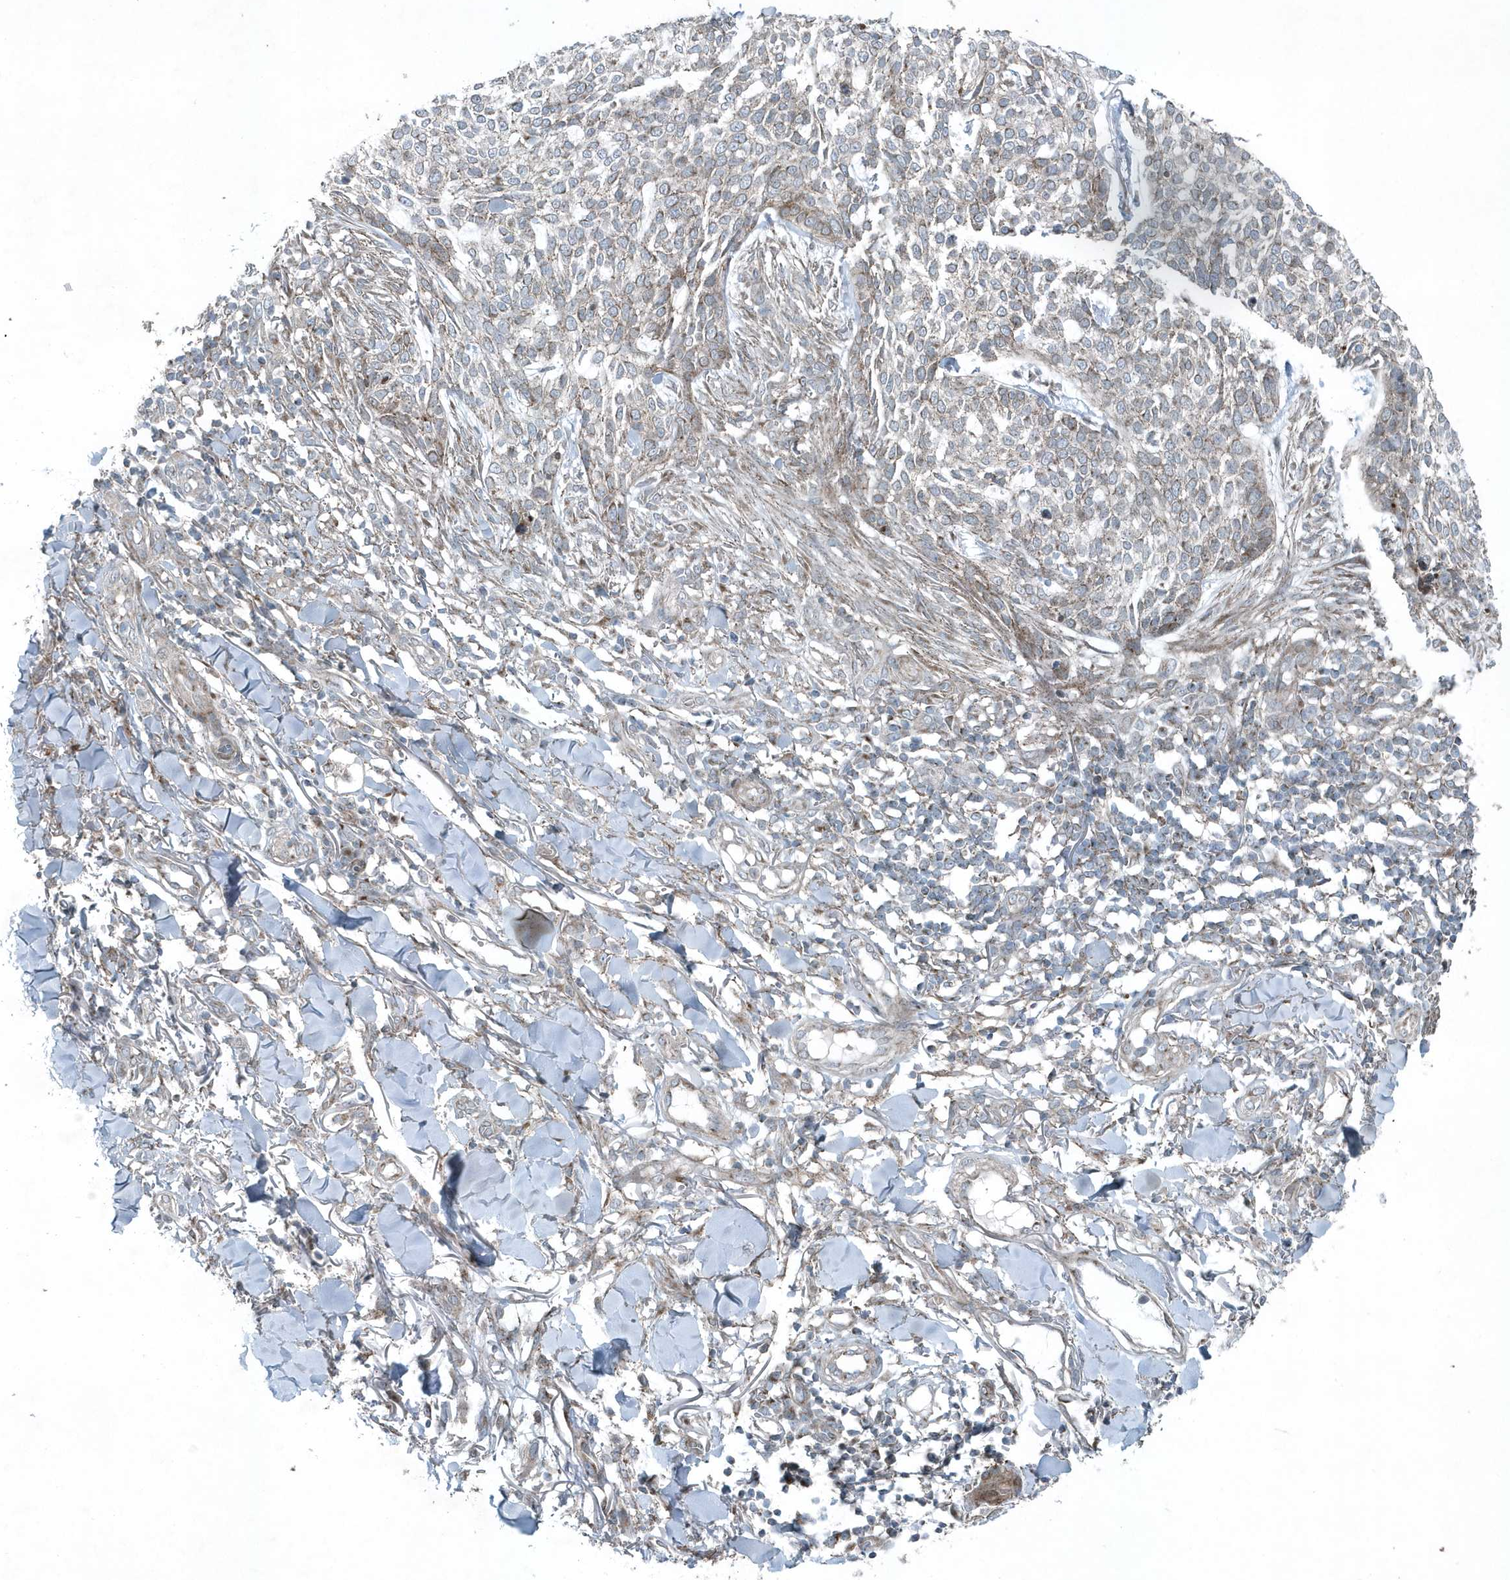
{"staining": {"intensity": "moderate", "quantity": "<25%", "location": "cytoplasmic/membranous"}, "tissue": "skin cancer", "cell_type": "Tumor cells", "image_type": "cancer", "snomed": [{"axis": "morphology", "description": "Basal cell carcinoma"}, {"axis": "topography", "description": "Skin"}], "caption": "An image of basal cell carcinoma (skin) stained for a protein displays moderate cytoplasmic/membranous brown staining in tumor cells.", "gene": "GCC2", "patient": {"sex": "female", "age": 64}}